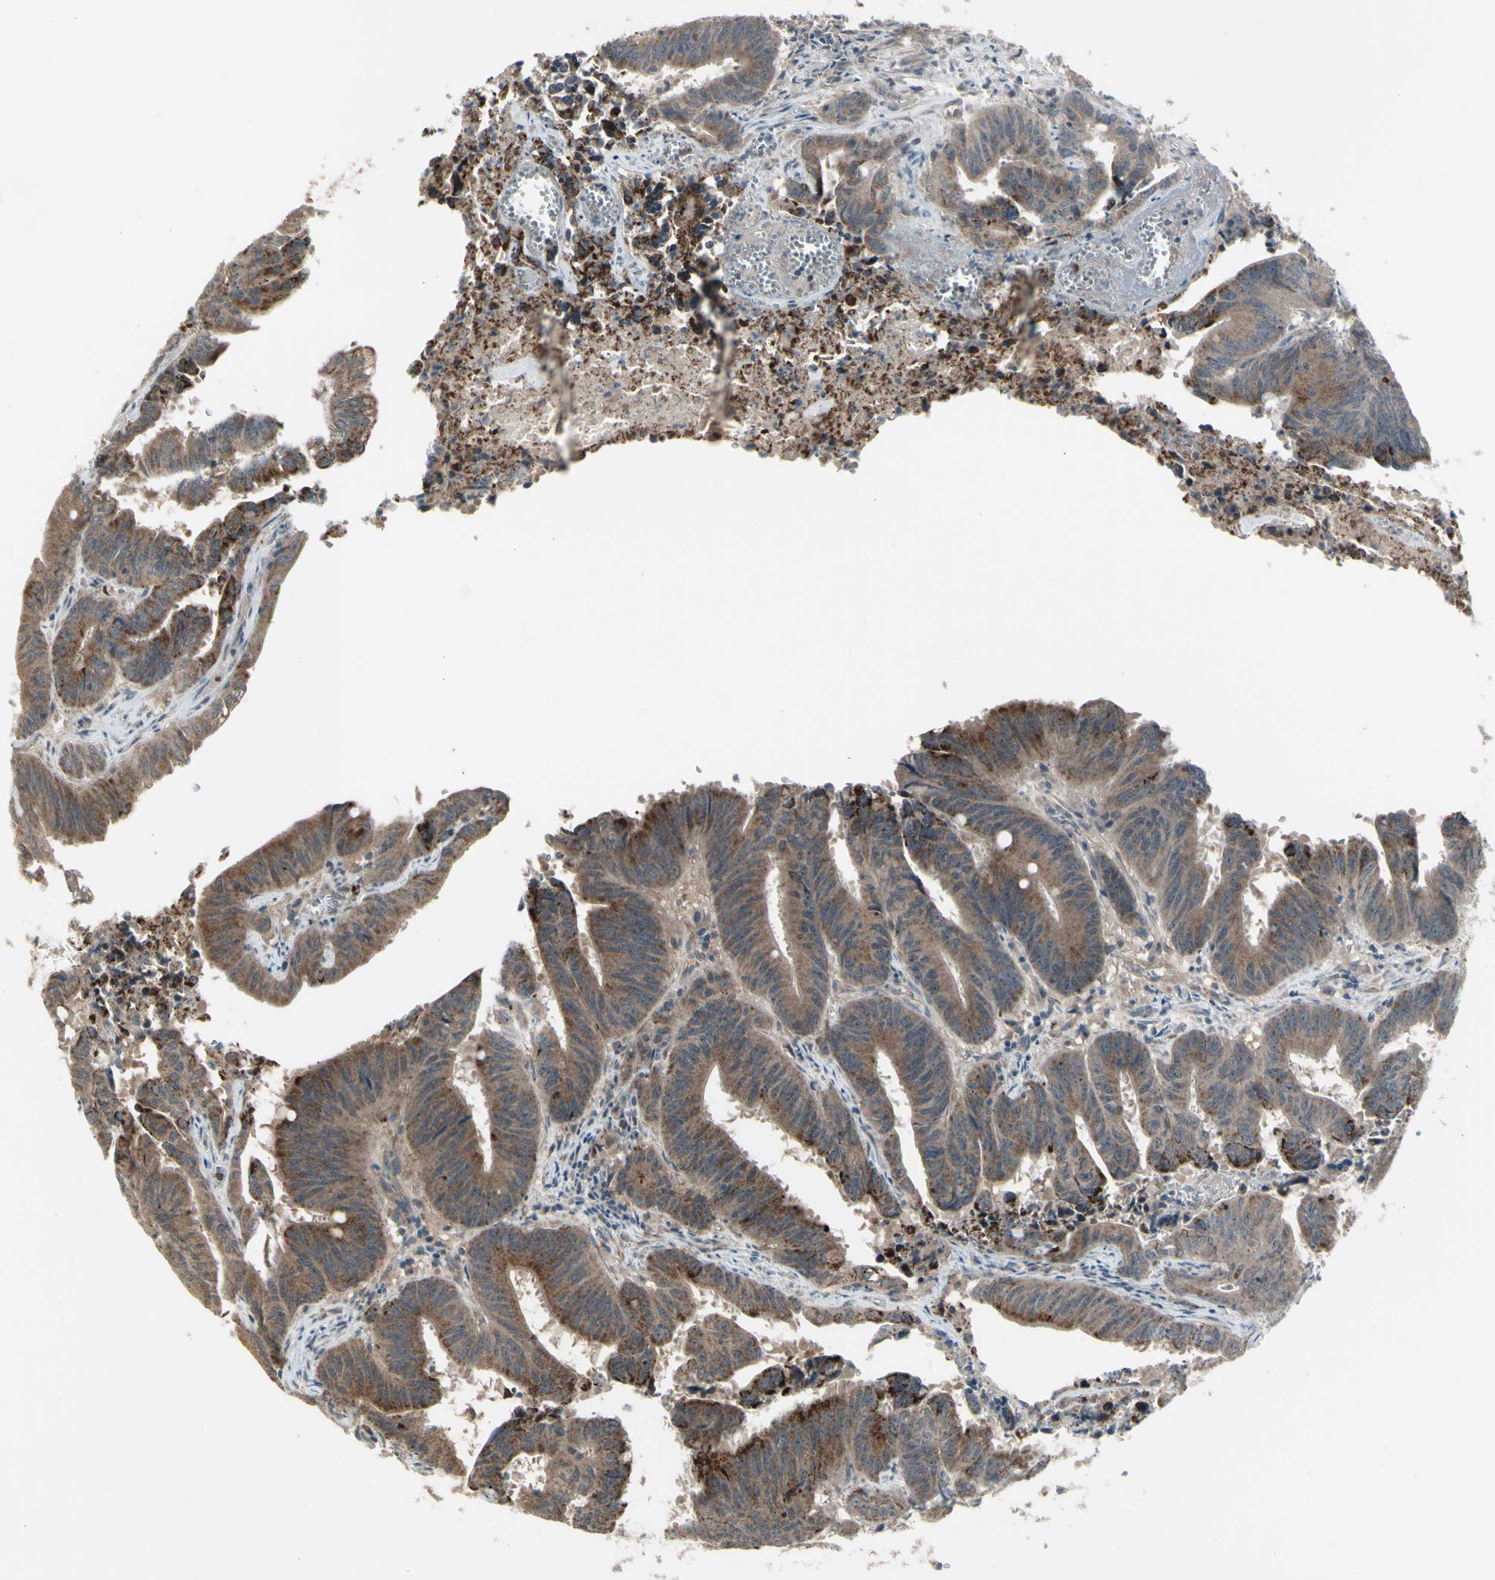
{"staining": {"intensity": "moderate", "quantity": ">75%", "location": "cytoplasmic/membranous"}, "tissue": "colorectal cancer", "cell_type": "Tumor cells", "image_type": "cancer", "snomed": [{"axis": "morphology", "description": "Adenocarcinoma, NOS"}, {"axis": "topography", "description": "Colon"}], "caption": "High-power microscopy captured an immunohistochemistry image of adenocarcinoma (colorectal), revealing moderate cytoplasmic/membranous expression in approximately >75% of tumor cells. (Stains: DAB (3,3'-diaminobenzidine) in brown, nuclei in blue, Microscopy: brightfield microscopy at high magnification).", "gene": "OSTM1", "patient": {"sex": "male", "age": 45}}